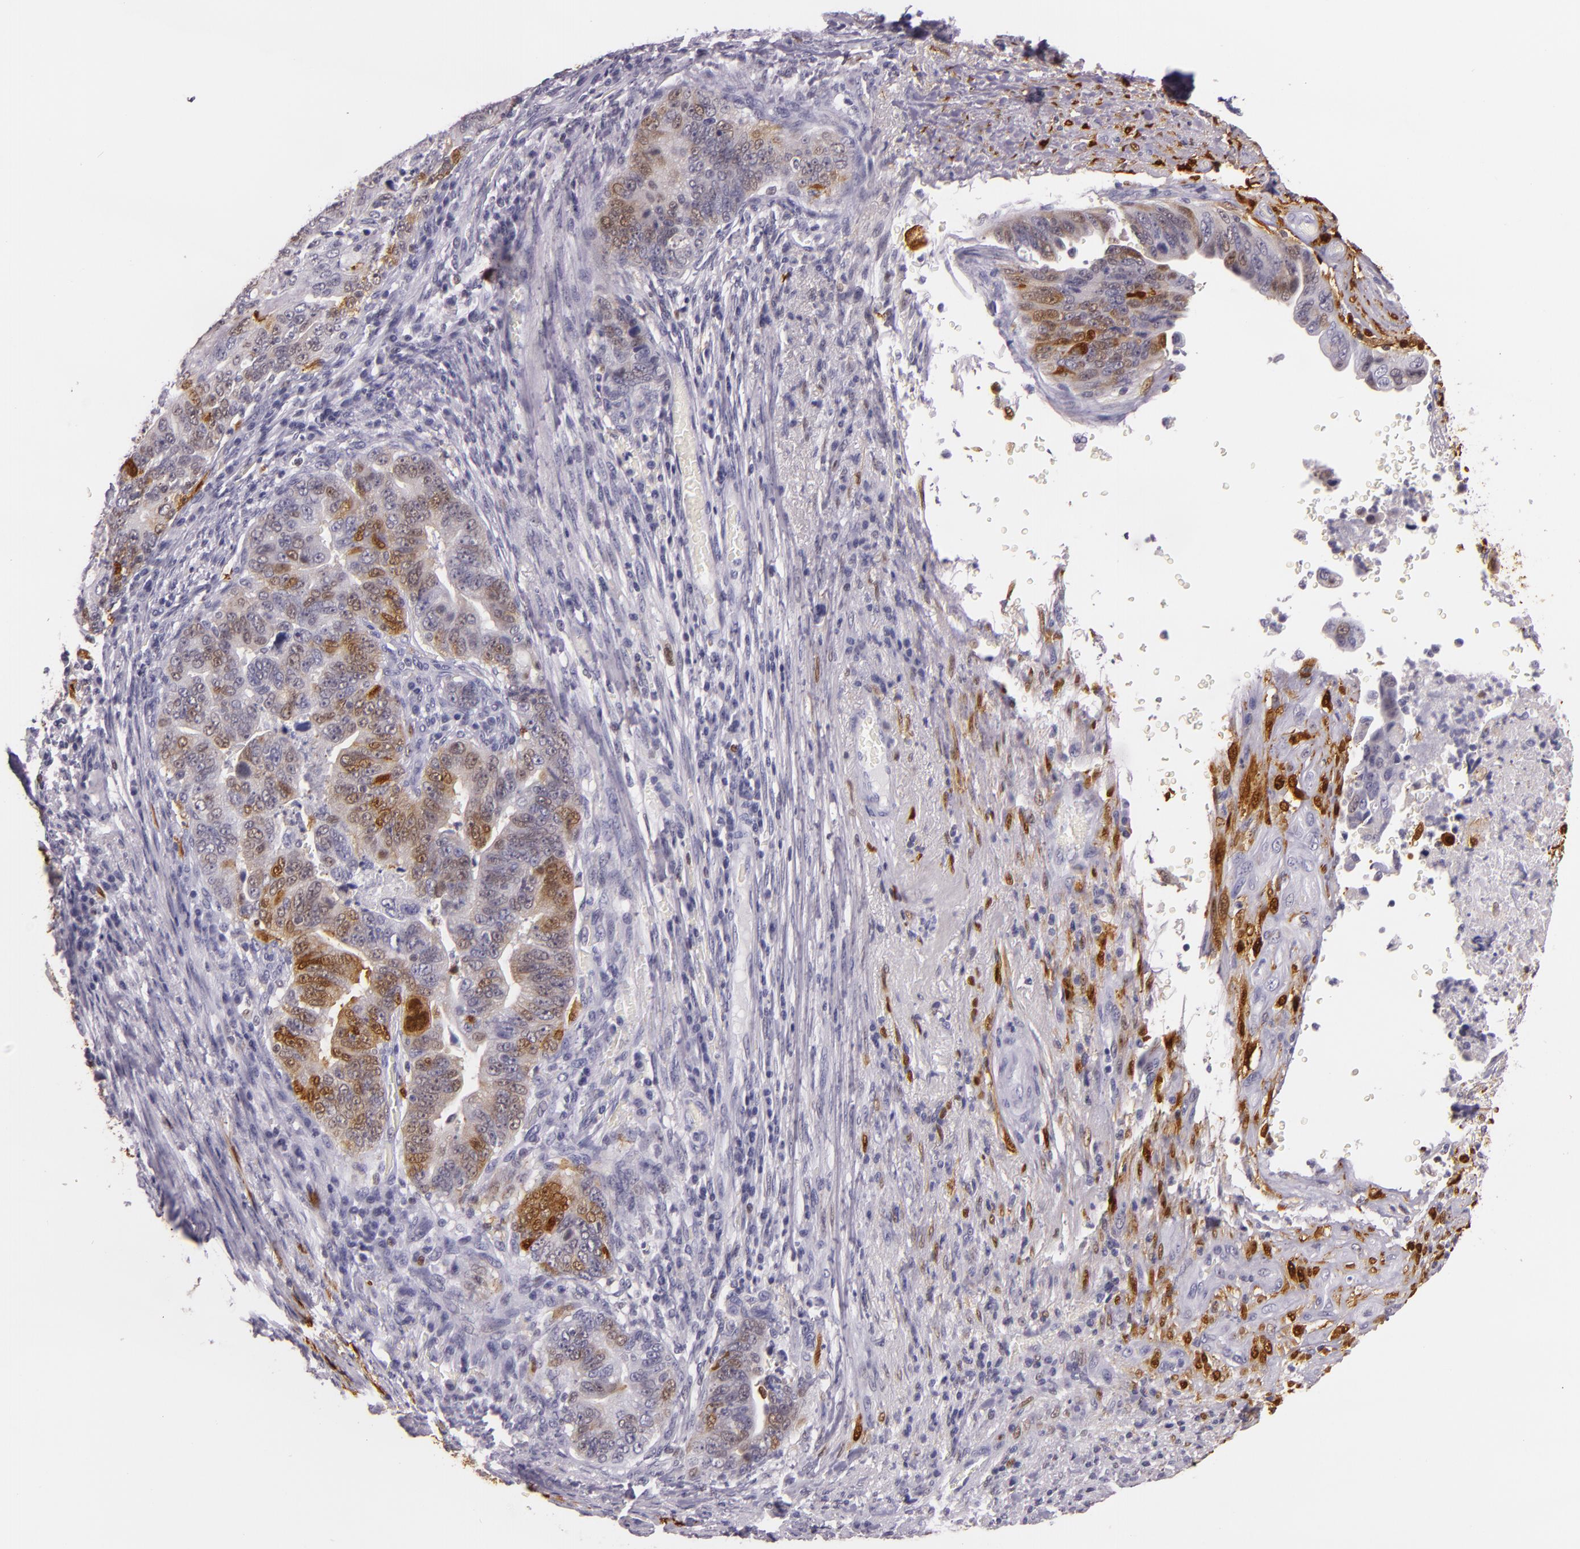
{"staining": {"intensity": "moderate", "quantity": "<25%", "location": "nuclear"}, "tissue": "stomach cancer", "cell_type": "Tumor cells", "image_type": "cancer", "snomed": [{"axis": "morphology", "description": "Adenocarcinoma, NOS"}, {"axis": "topography", "description": "Stomach, upper"}], "caption": "Moderate nuclear staining for a protein is appreciated in approximately <25% of tumor cells of adenocarcinoma (stomach) using immunohistochemistry (IHC).", "gene": "MT1A", "patient": {"sex": "female", "age": 50}}